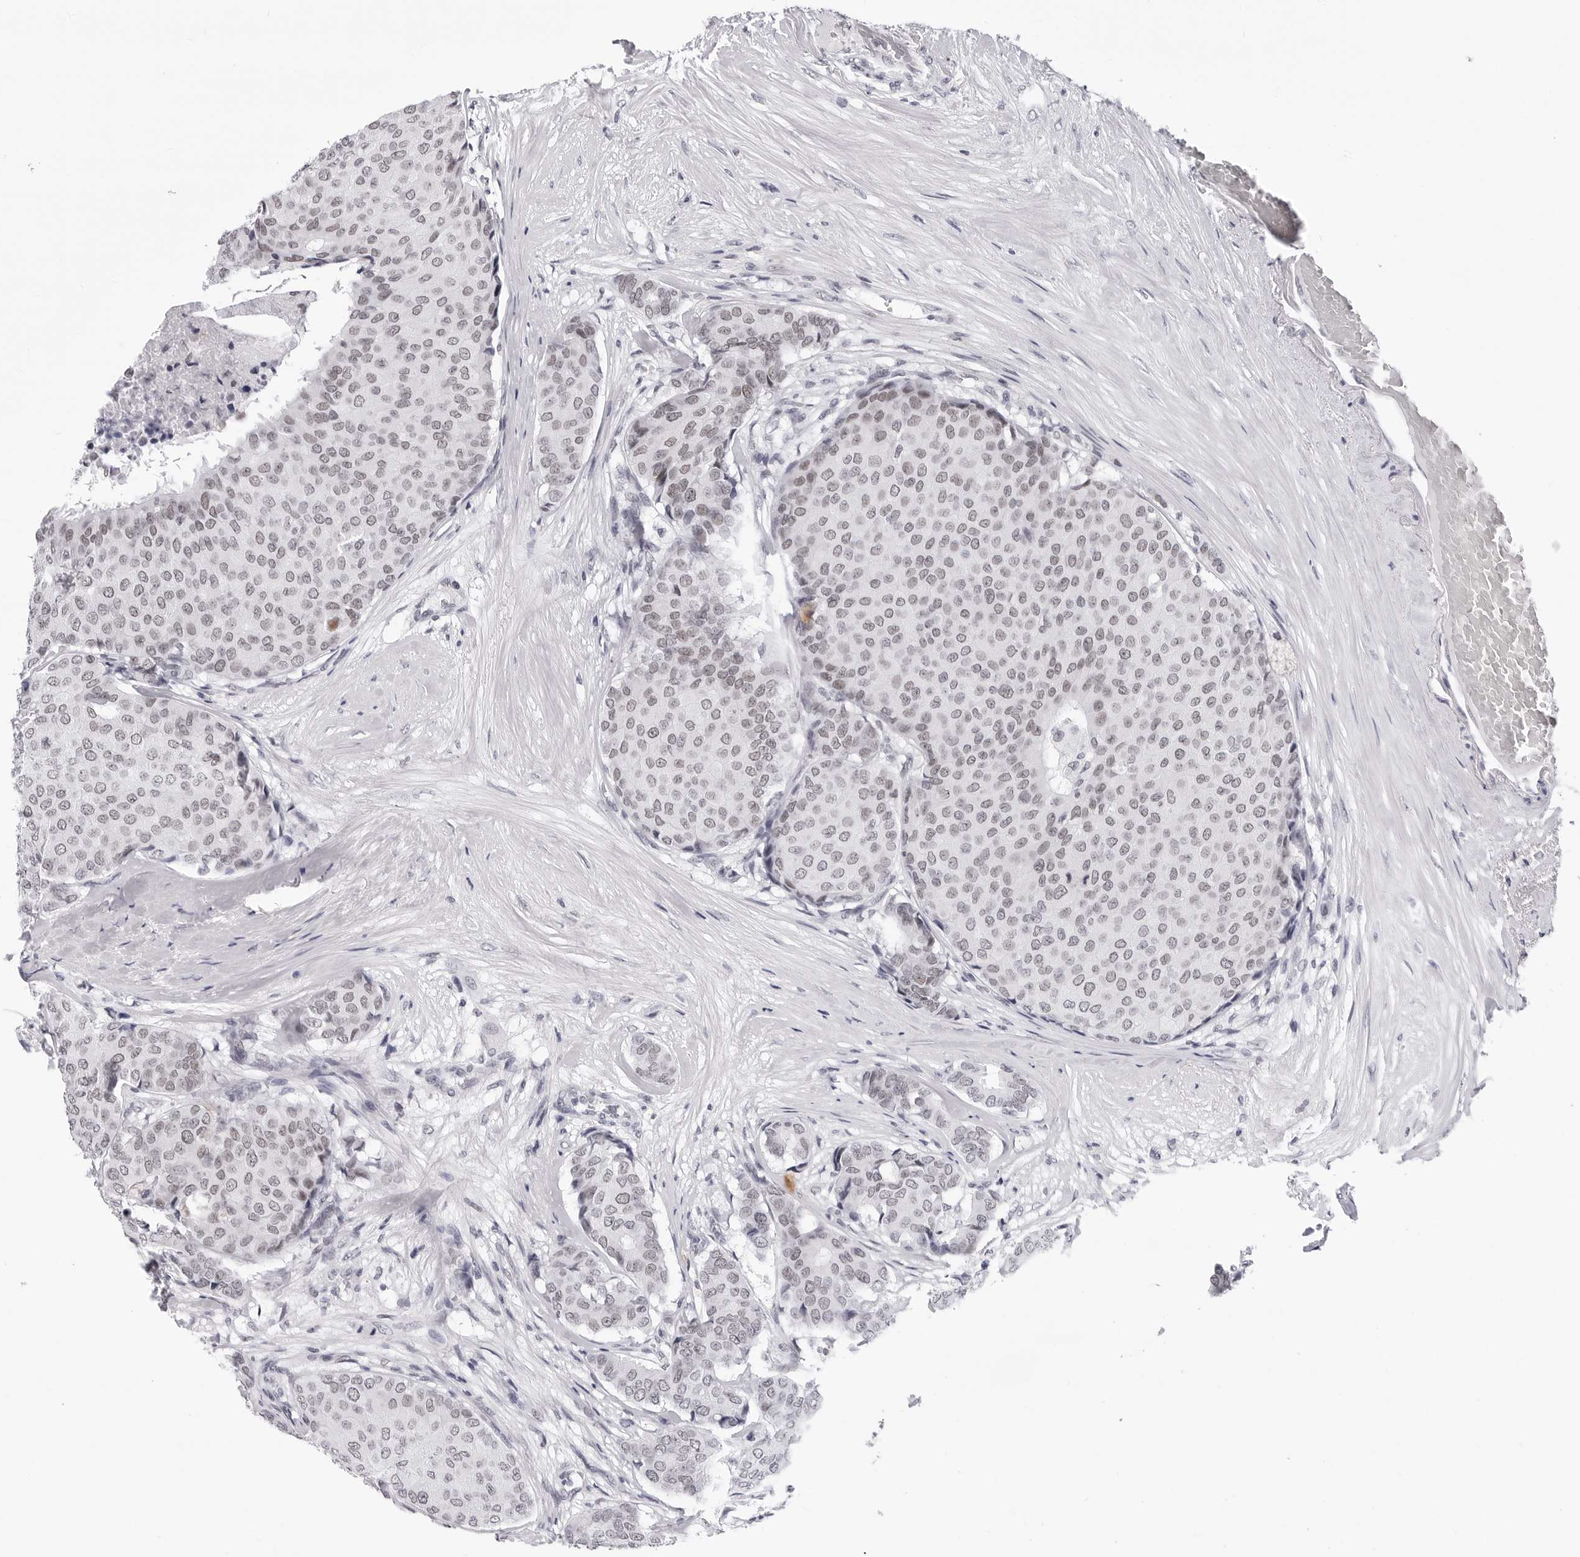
{"staining": {"intensity": "weak", "quantity": "25%-75%", "location": "nuclear"}, "tissue": "breast cancer", "cell_type": "Tumor cells", "image_type": "cancer", "snomed": [{"axis": "morphology", "description": "Duct carcinoma"}, {"axis": "topography", "description": "Breast"}], "caption": "This photomicrograph reveals IHC staining of human breast infiltrating ductal carcinoma, with low weak nuclear positivity in about 25%-75% of tumor cells.", "gene": "SF3B4", "patient": {"sex": "female", "age": 75}}